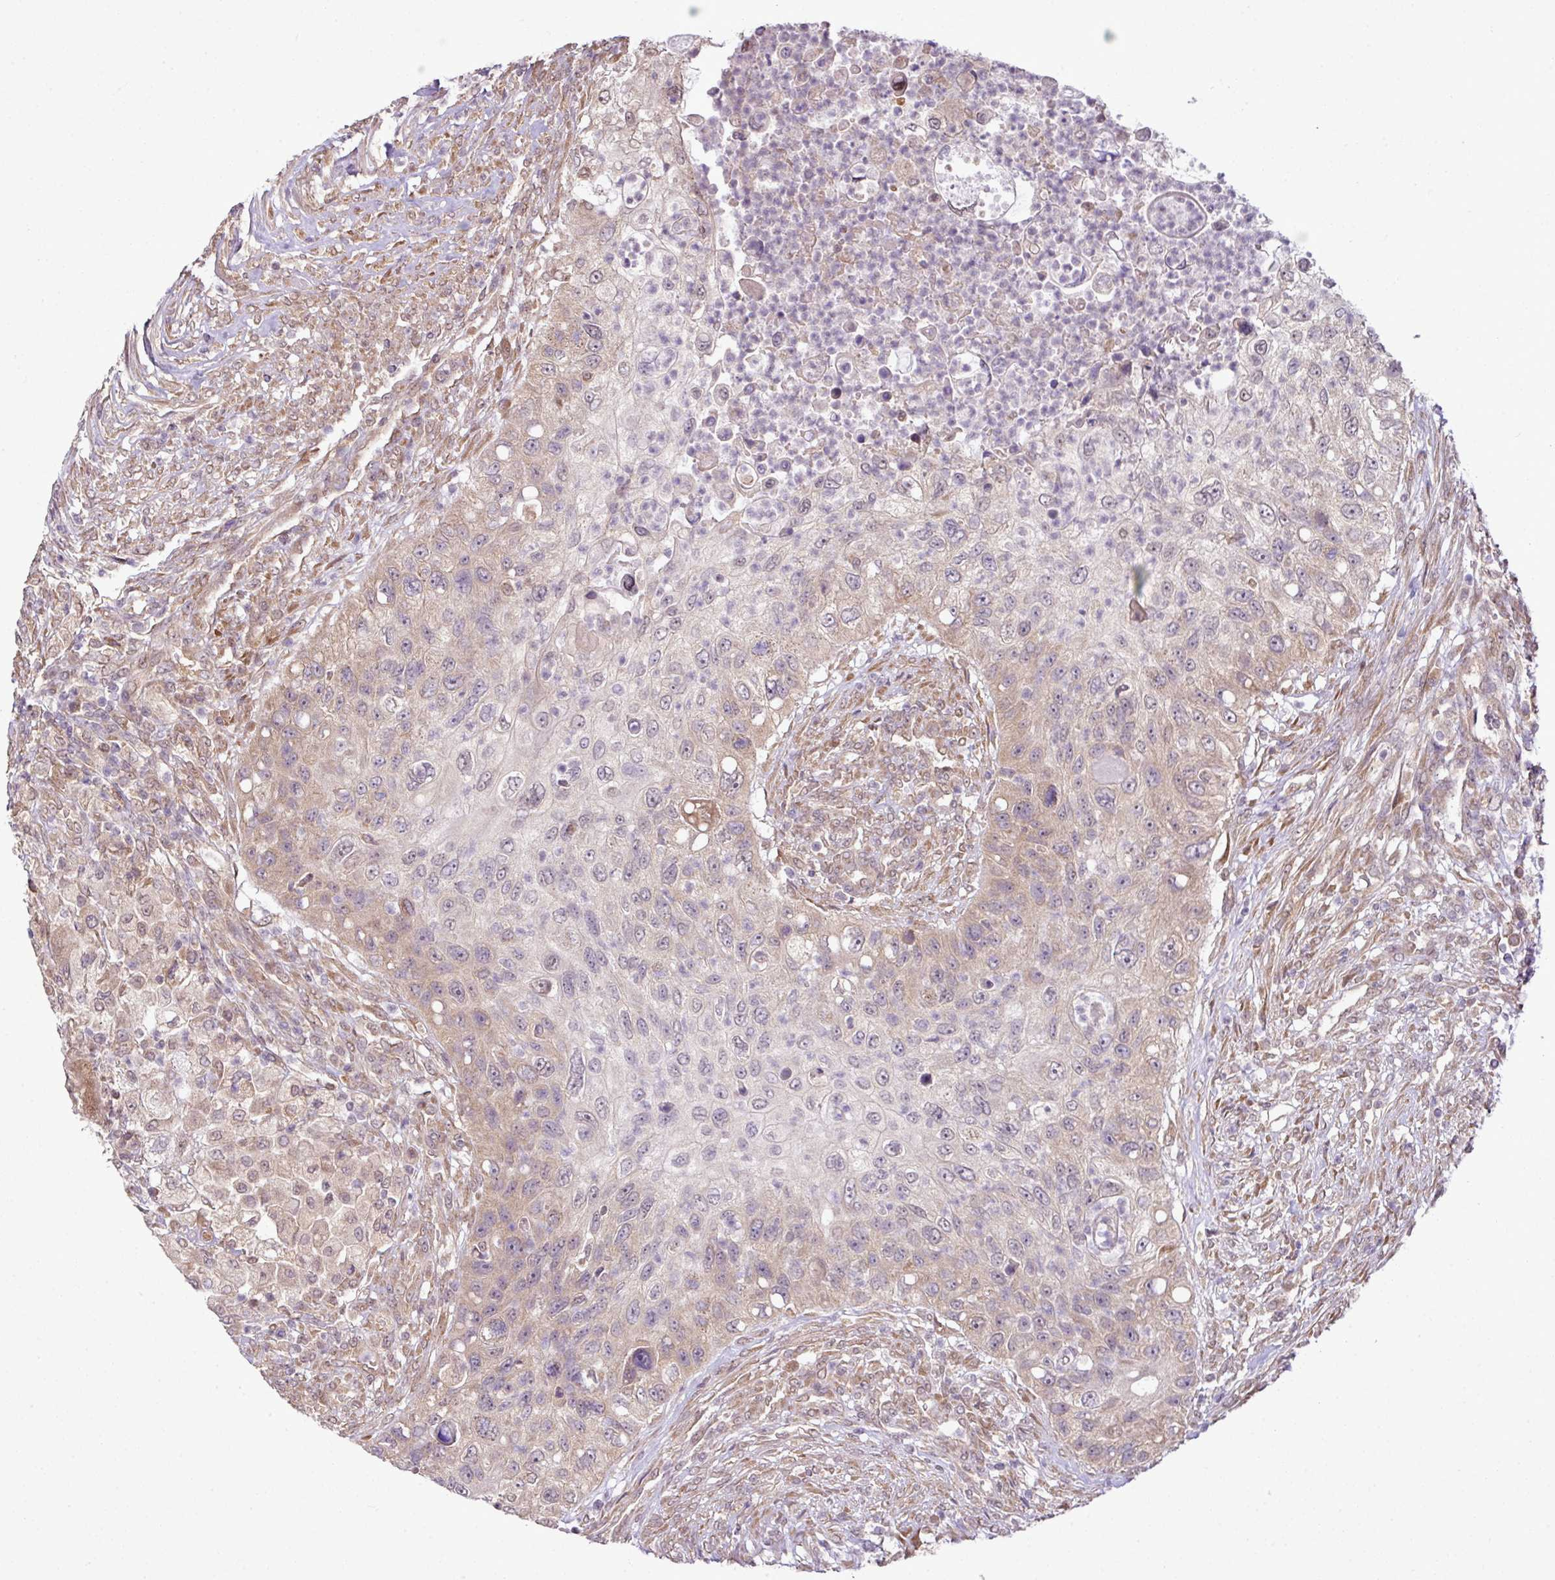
{"staining": {"intensity": "weak", "quantity": "<25%", "location": "cytoplasmic/membranous"}, "tissue": "urothelial cancer", "cell_type": "Tumor cells", "image_type": "cancer", "snomed": [{"axis": "morphology", "description": "Urothelial carcinoma, High grade"}, {"axis": "topography", "description": "Urinary bladder"}], "caption": "High magnification brightfield microscopy of high-grade urothelial carcinoma stained with DAB (brown) and counterstained with hematoxylin (blue): tumor cells show no significant staining.", "gene": "DNAAF4", "patient": {"sex": "female", "age": 60}}